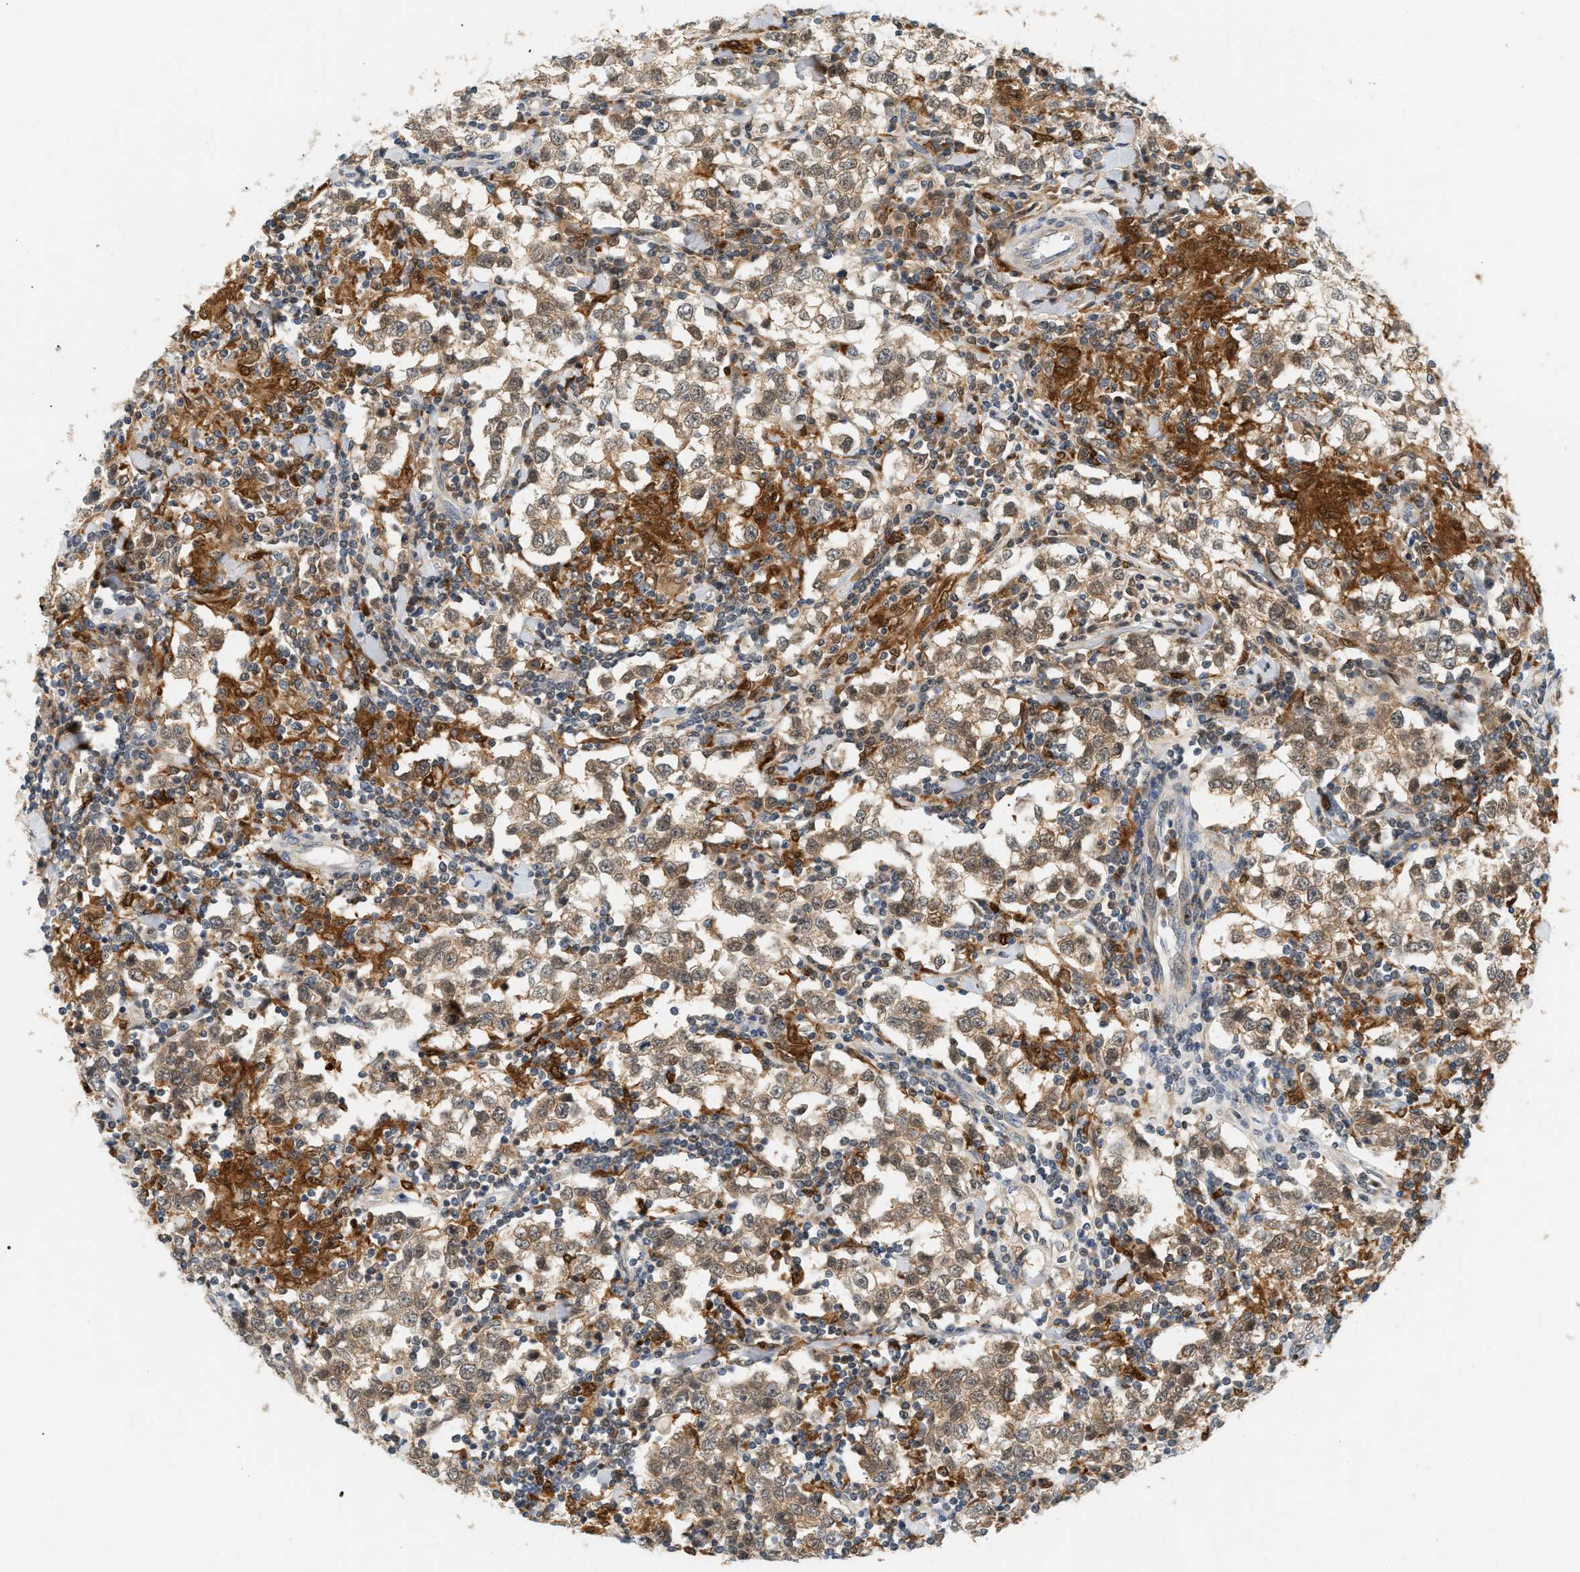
{"staining": {"intensity": "weak", "quantity": ">75%", "location": "cytoplasmic/membranous"}, "tissue": "testis cancer", "cell_type": "Tumor cells", "image_type": "cancer", "snomed": [{"axis": "morphology", "description": "Seminoma, NOS"}, {"axis": "morphology", "description": "Carcinoma, Embryonal, NOS"}, {"axis": "topography", "description": "Testis"}], "caption": "Tumor cells reveal low levels of weak cytoplasmic/membranous expression in approximately >75% of cells in human testis cancer (seminoma). (IHC, brightfield microscopy, high magnification).", "gene": "PYCARD", "patient": {"sex": "male", "age": 36}}